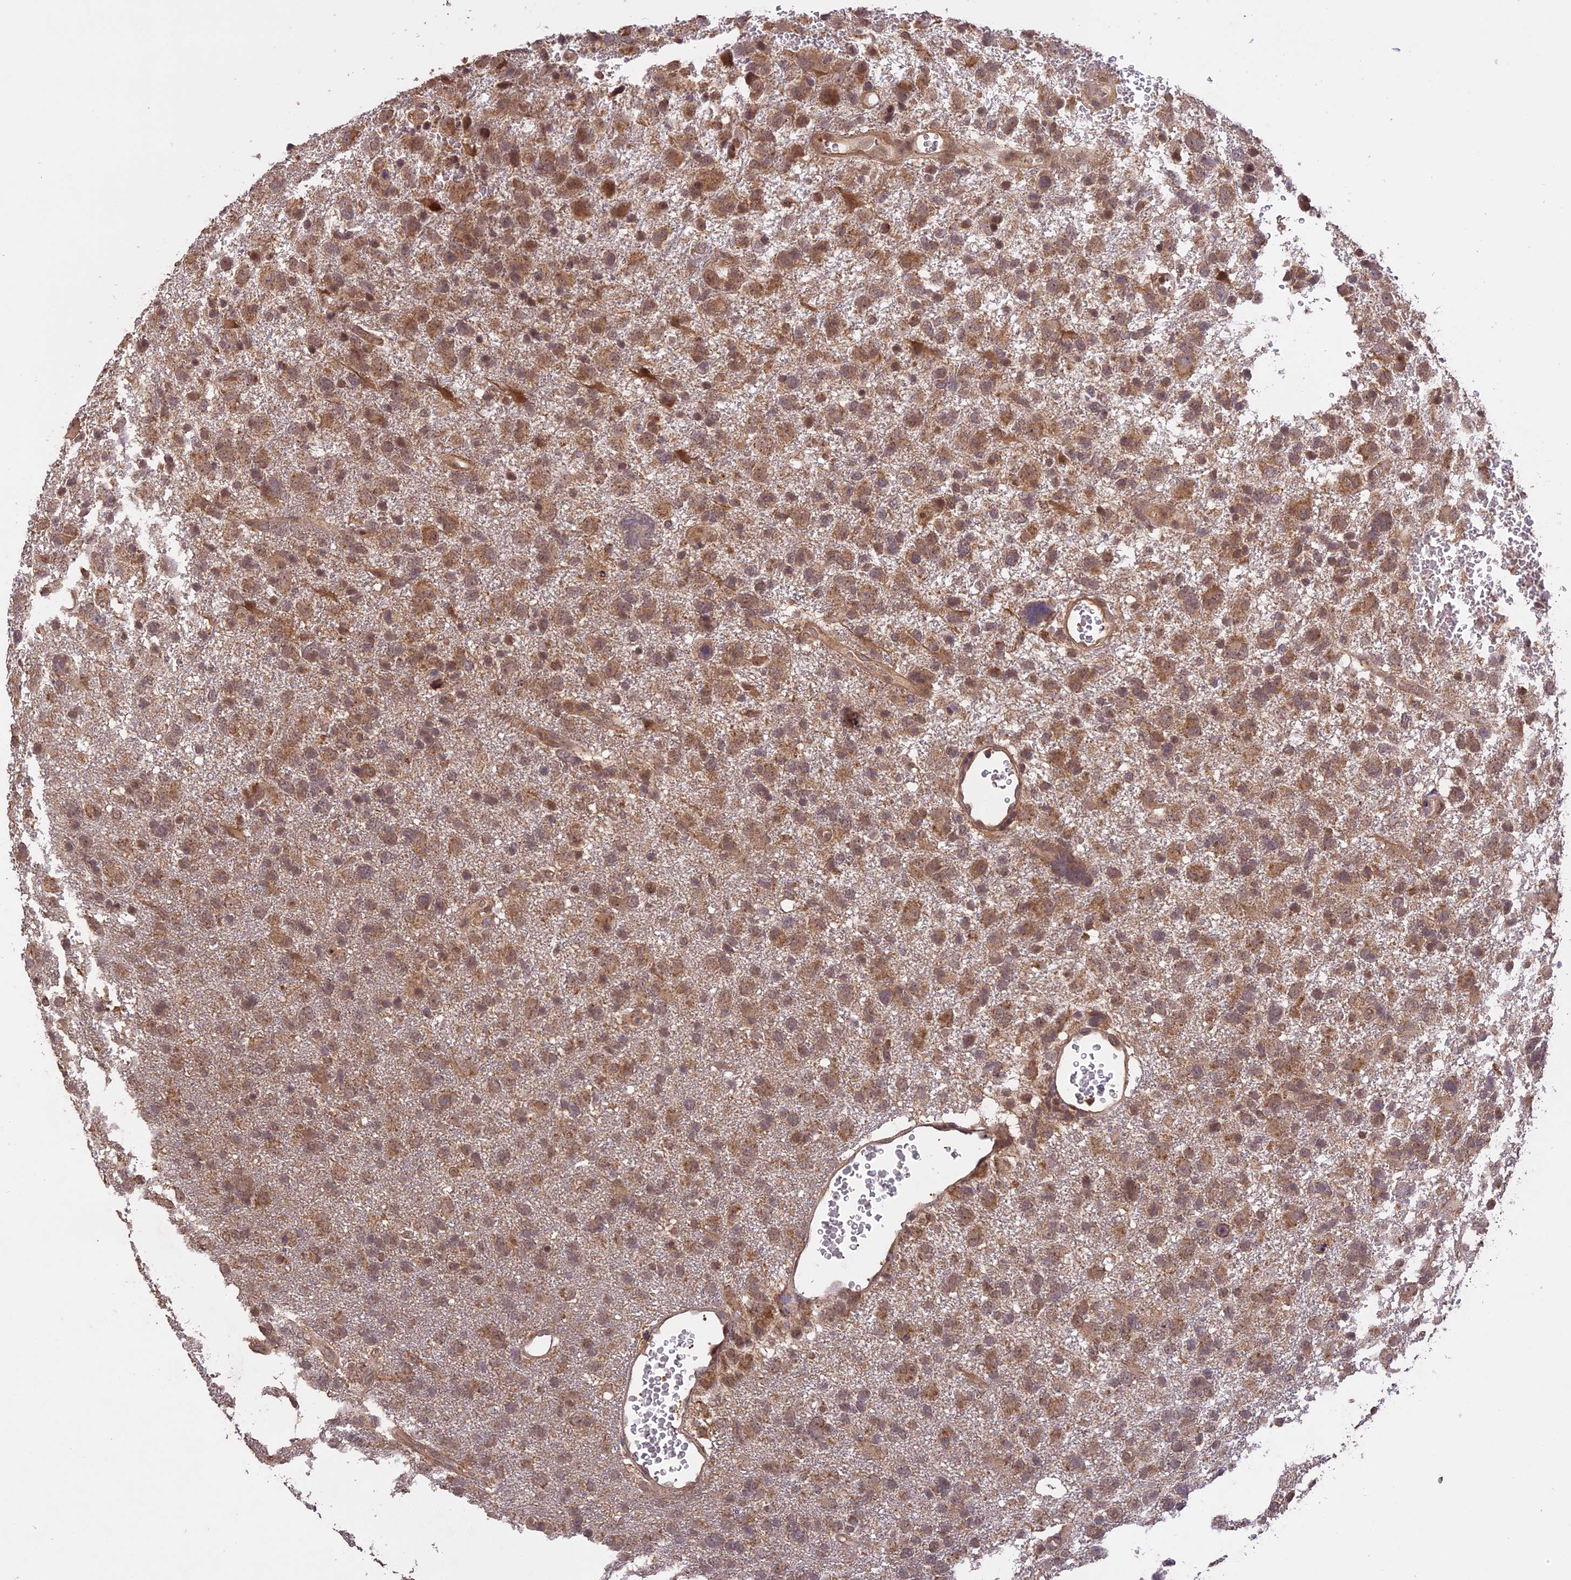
{"staining": {"intensity": "moderate", "quantity": ">75%", "location": "cytoplasmic/membranous"}, "tissue": "glioma", "cell_type": "Tumor cells", "image_type": "cancer", "snomed": [{"axis": "morphology", "description": "Glioma, malignant, High grade"}, {"axis": "topography", "description": "Brain"}], "caption": "Glioma tissue reveals moderate cytoplasmic/membranous positivity in about >75% of tumor cells, visualized by immunohistochemistry. (Brightfield microscopy of DAB IHC at high magnification).", "gene": "TIGD7", "patient": {"sex": "male", "age": 61}}